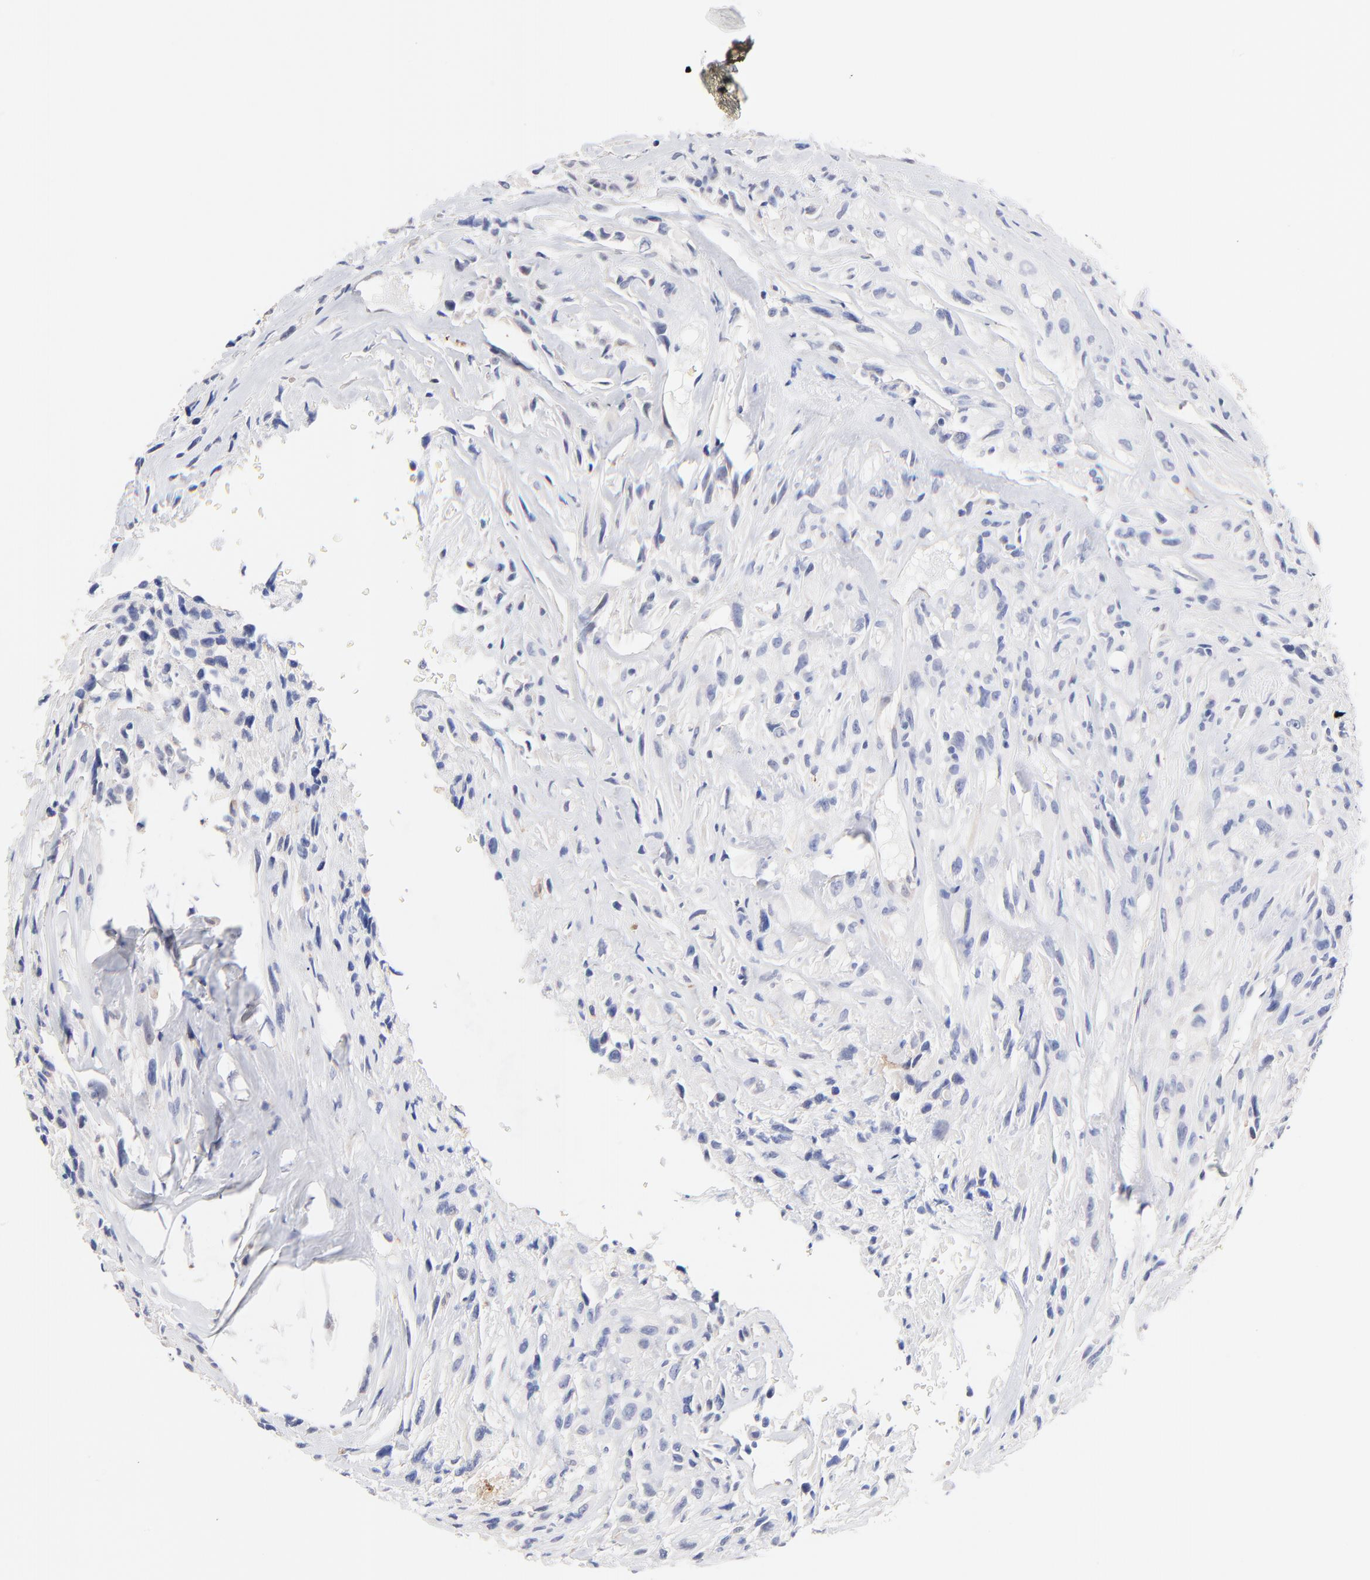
{"staining": {"intensity": "negative", "quantity": "none", "location": "none"}, "tissue": "glioma", "cell_type": "Tumor cells", "image_type": "cancer", "snomed": [{"axis": "morphology", "description": "Glioma, malignant, High grade"}, {"axis": "topography", "description": "Brain"}], "caption": "There is no significant expression in tumor cells of malignant glioma (high-grade).", "gene": "TWNK", "patient": {"sex": "male", "age": 48}}